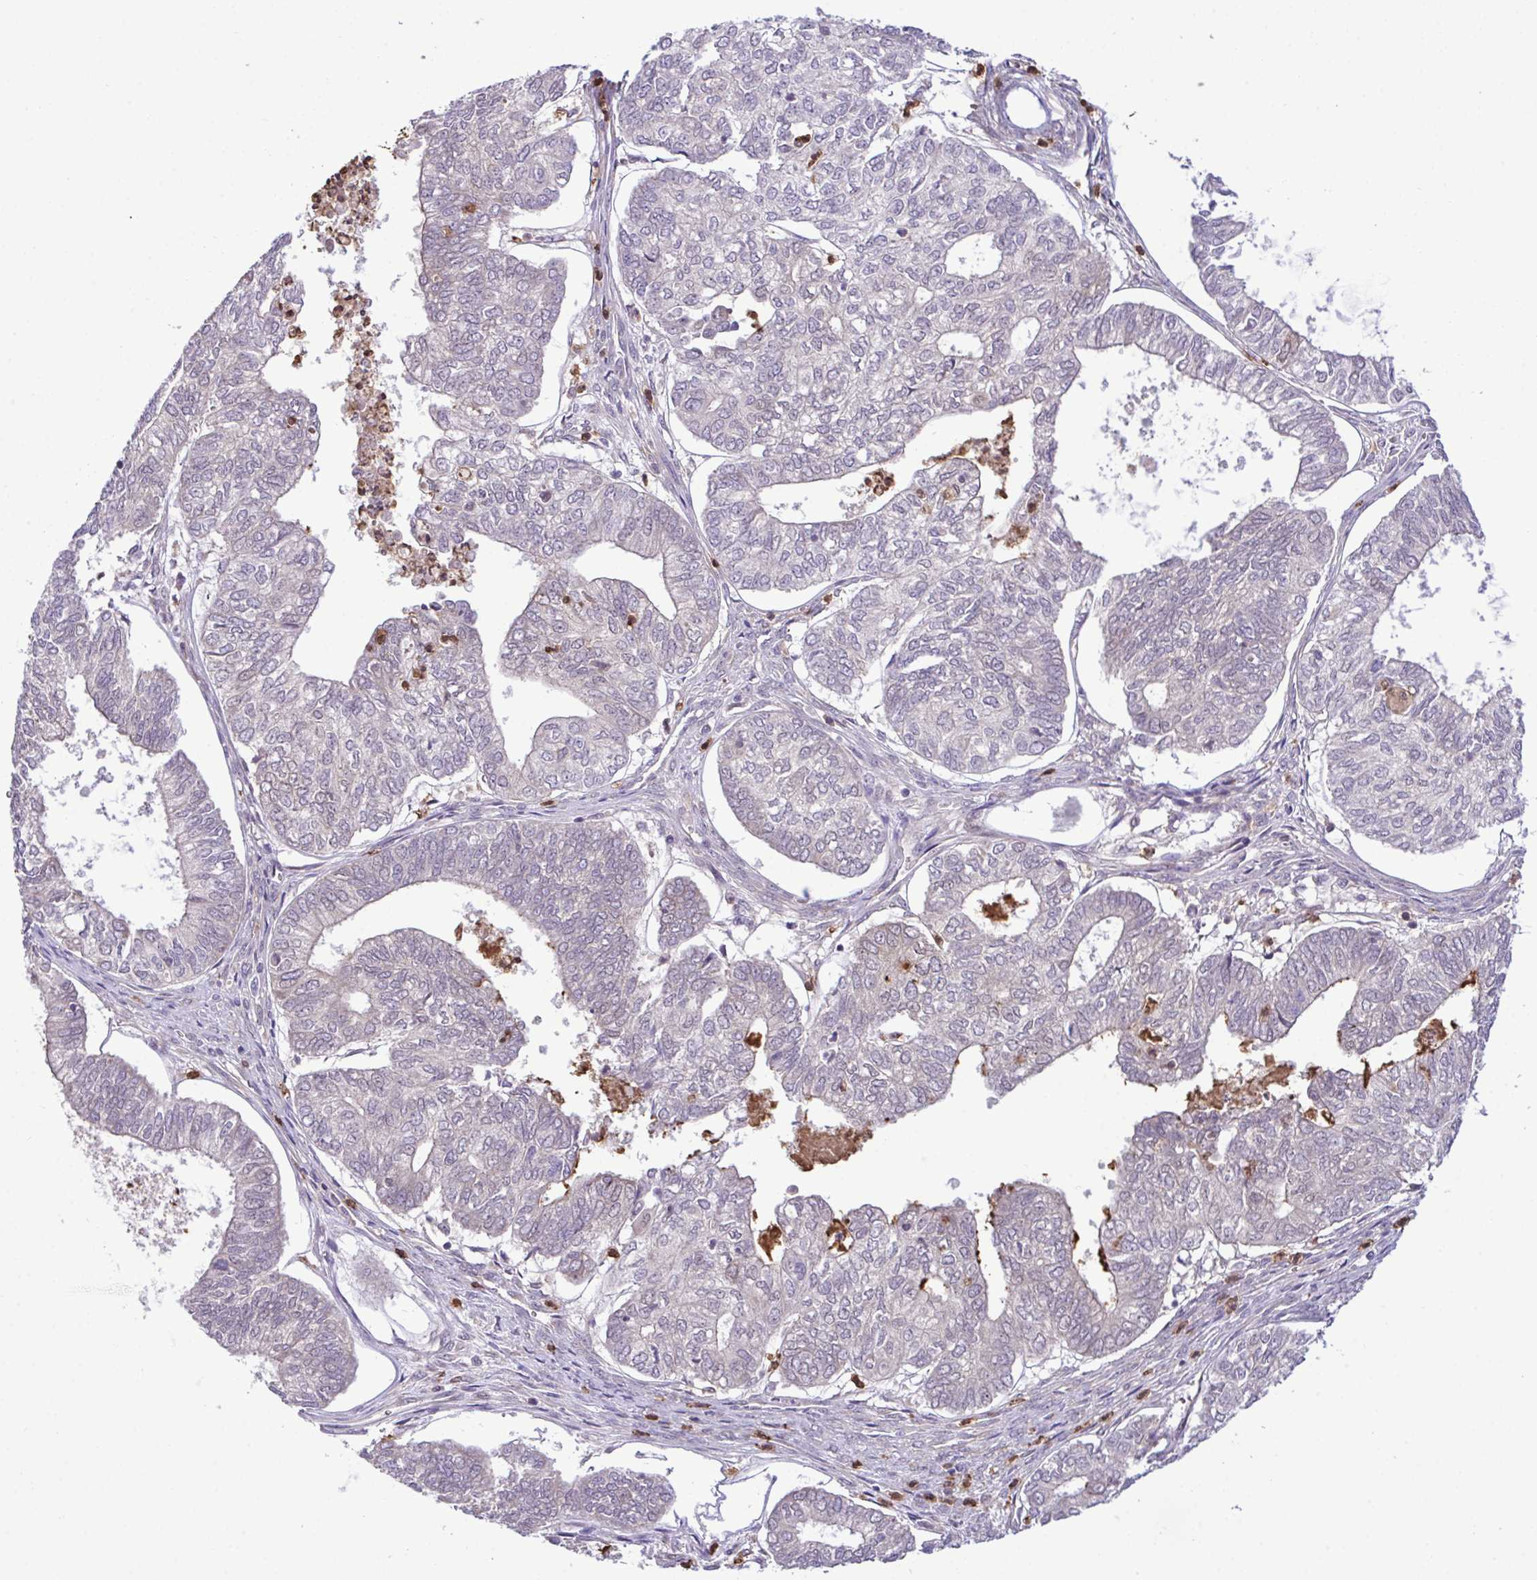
{"staining": {"intensity": "negative", "quantity": "none", "location": "none"}, "tissue": "ovarian cancer", "cell_type": "Tumor cells", "image_type": "cancer", "snomed": [{"axis": "morphology", "description": "Carcinoma, endometroid"}, {"axis": "topography", "description": "Ovary"}], "caption": "The immunohistochemistry micrograph has no significant positivity in tumor cells of ovarian cancer (endometroid carcinoma) tissue.", "gene": "CMPK1", "patient": {"sex": "female", "age": 64}}